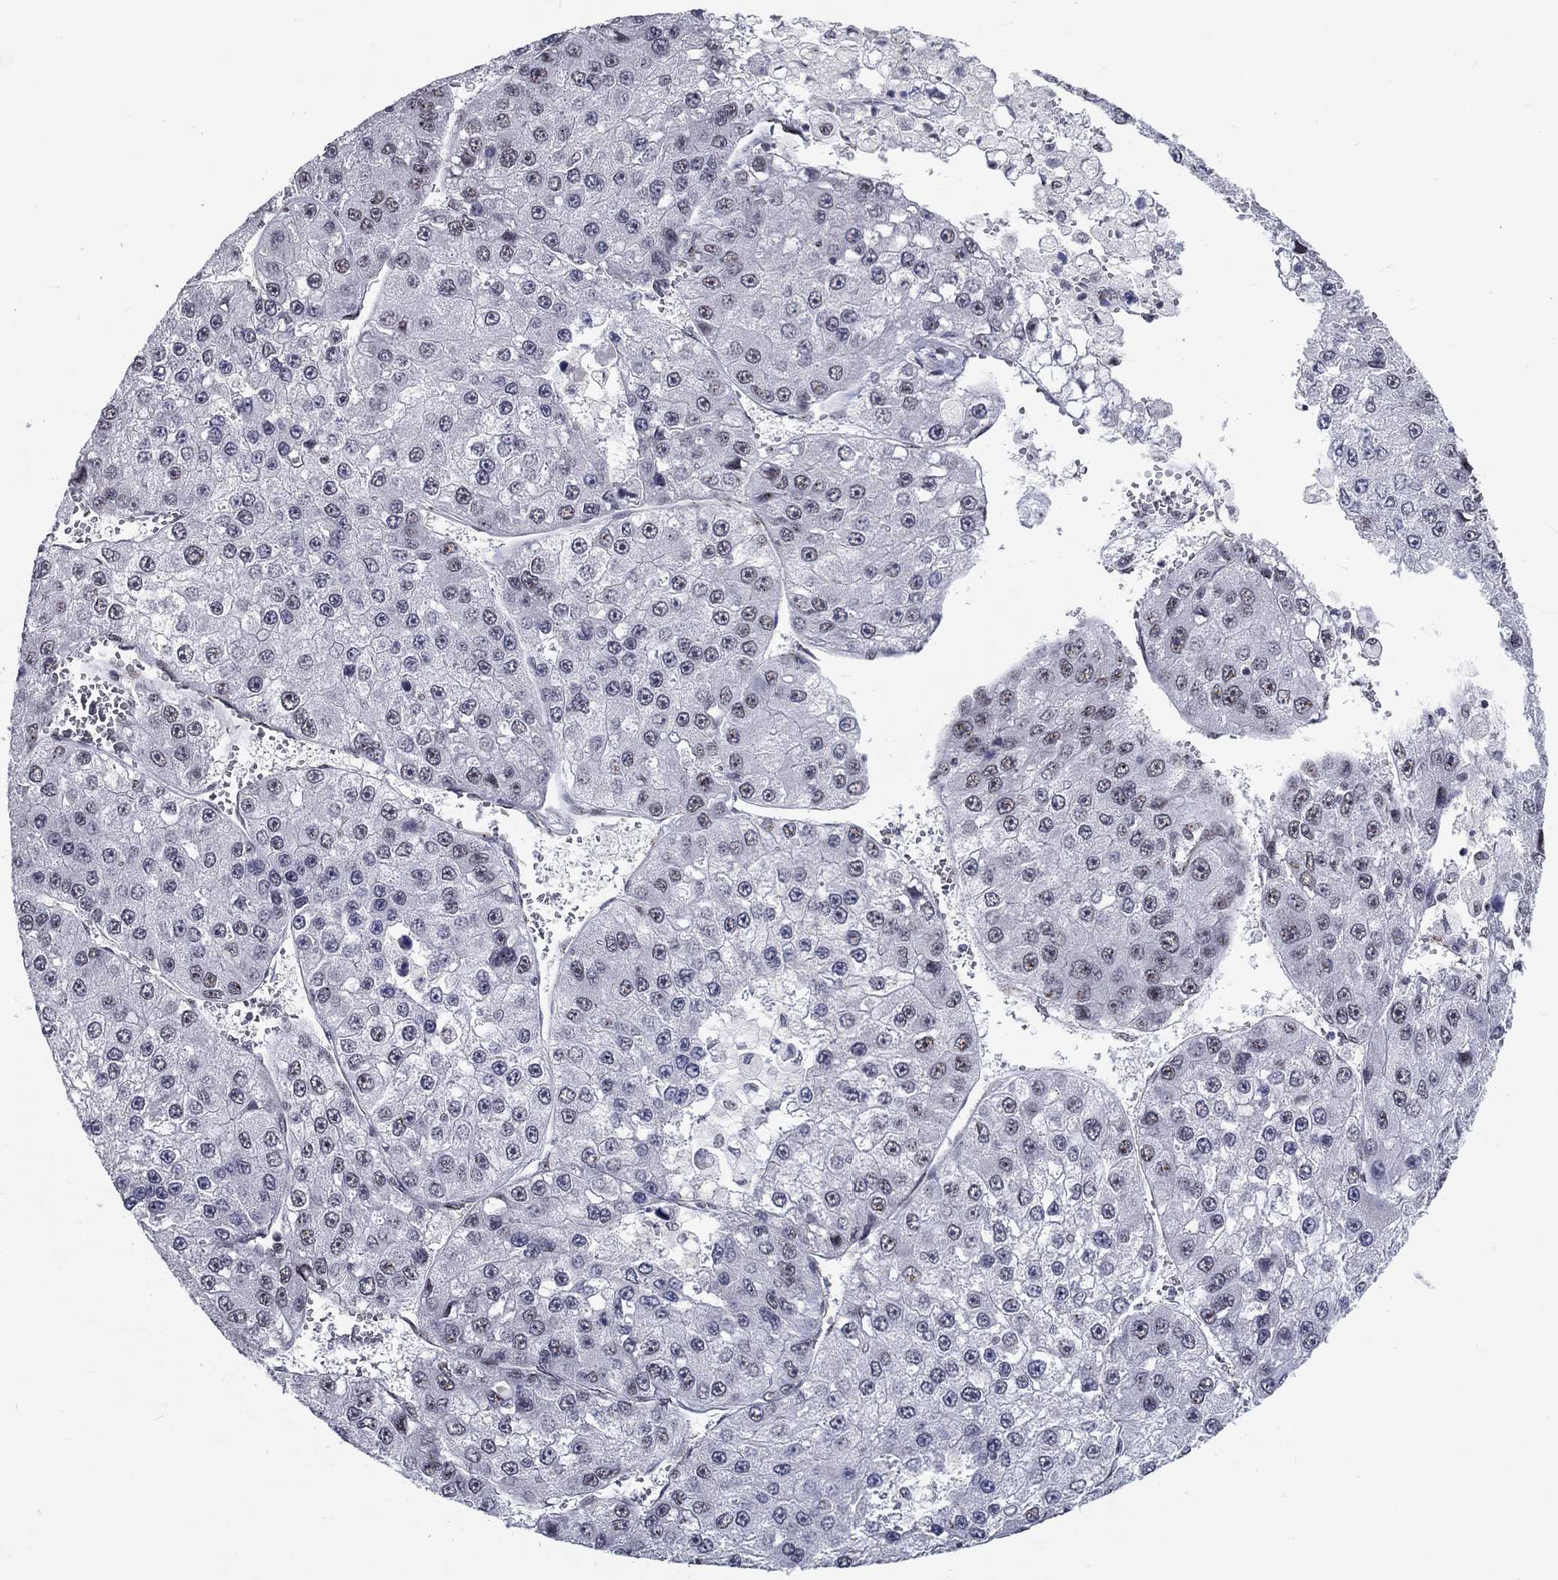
{"staining": {"intensity": "negative", "quantity": "none", "location": "none"}, "tissue": "liver cancer", "cell_type": "Tumor cells", "image_type": "cancer", "snomed": [{"axis": "morphology", "description": "Carcinoma, Hepatocellular, NOS"}, {"axis": "topography", "description": "Liver"}], "caption": "Immunohistochemistry (IHC) of liver hepatocellular carcinoma demonstrates no expression in tumor cells.", "gene": "ZBED1", "patient": {"sex": "female", "age": 73}}